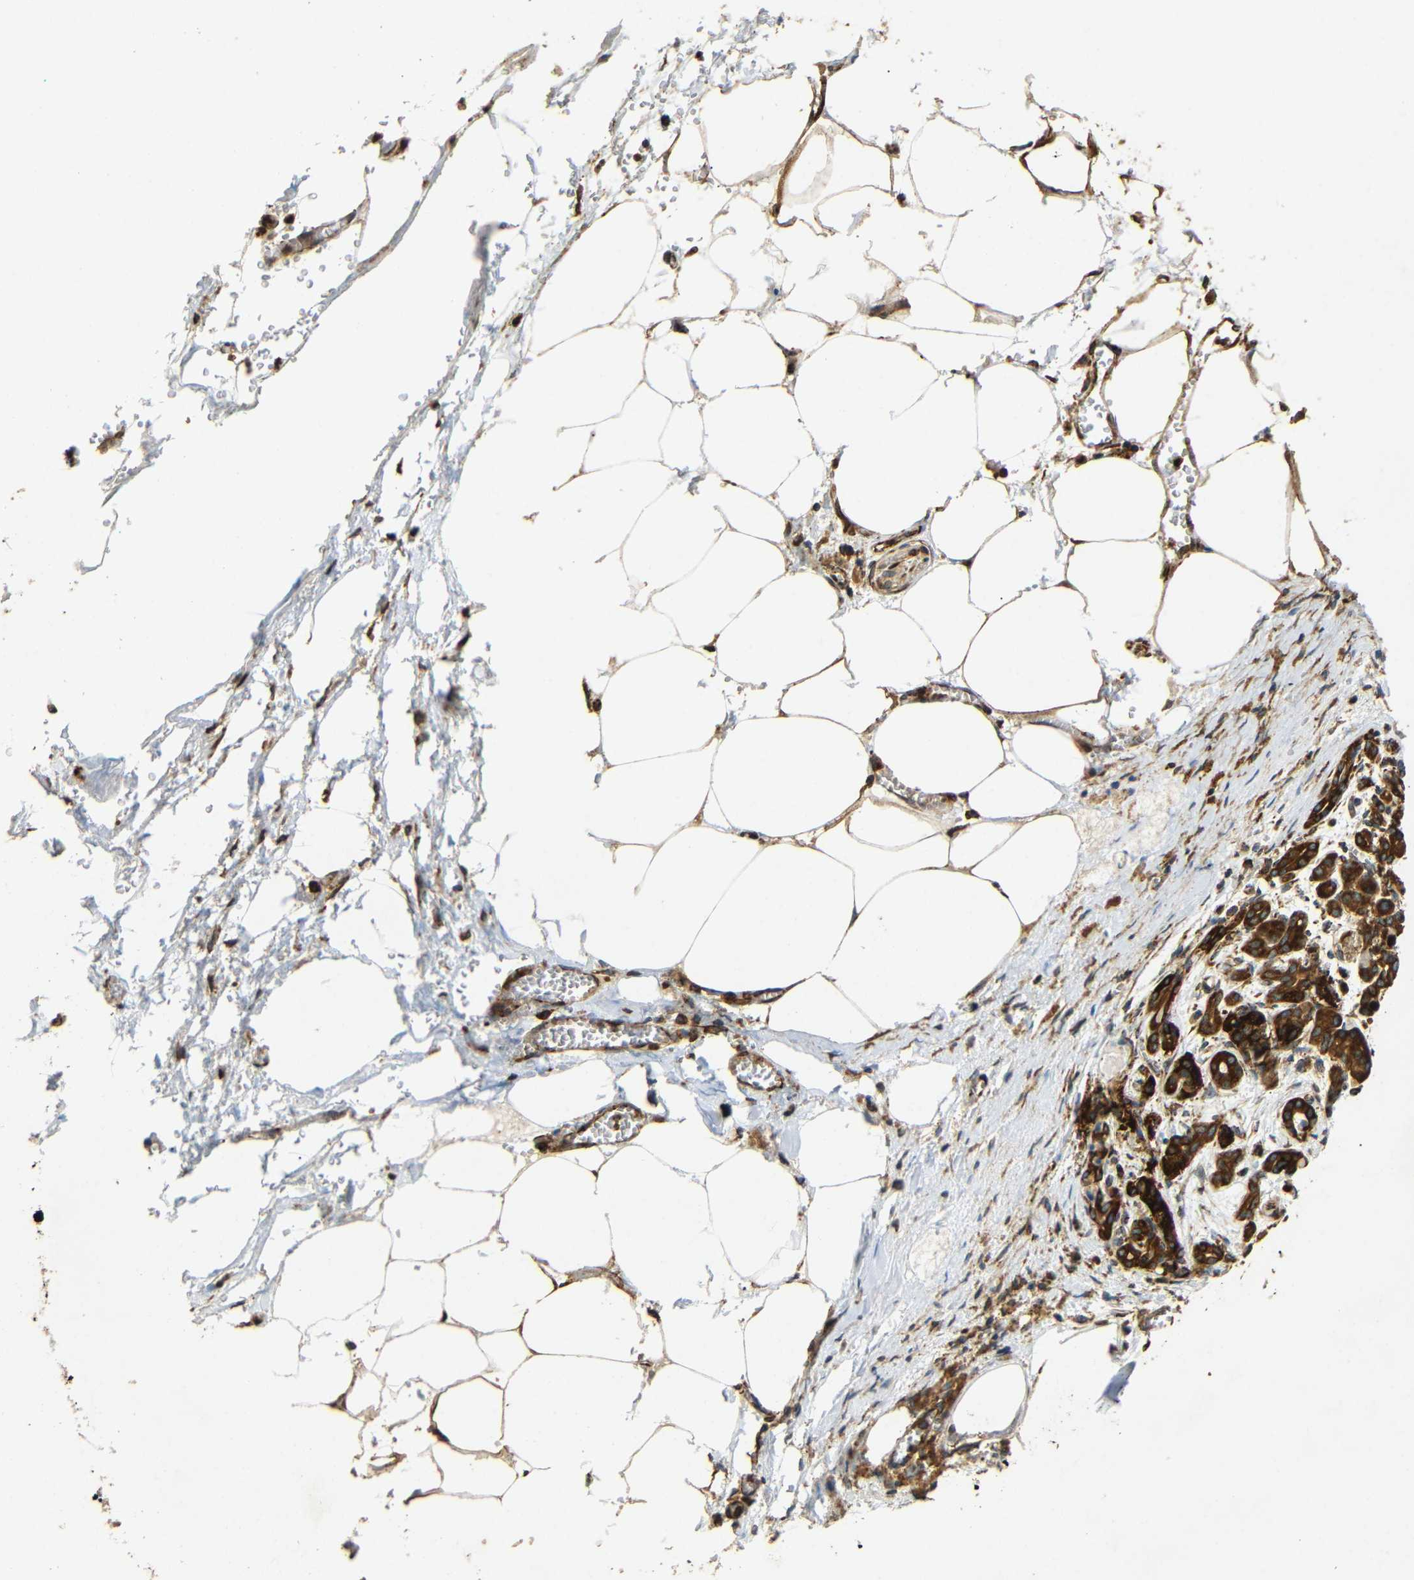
{"staining": {"intensity": "strong", "quantity": ">75%", "location": "cytoplasmic/membranous"}, "tissue": "pancreatic cancer", "cell_type": "Tumor cells", "image_type": "cancer", "snomed": [{"axis": "morphology", "description": "Adenocarcinoma, NOS"}, {"axis": "topography", "description": "Pancreas"}], "caption": "Immunohistochemical staining of human adenocarcinoma (pancreatic) demonstrates high levels of strong cytoplasmic/membranous protein positivity in approximately >75% of tumor cells.", "gene": "BTF3", "patient": {"sex": "female", "age": 70}}